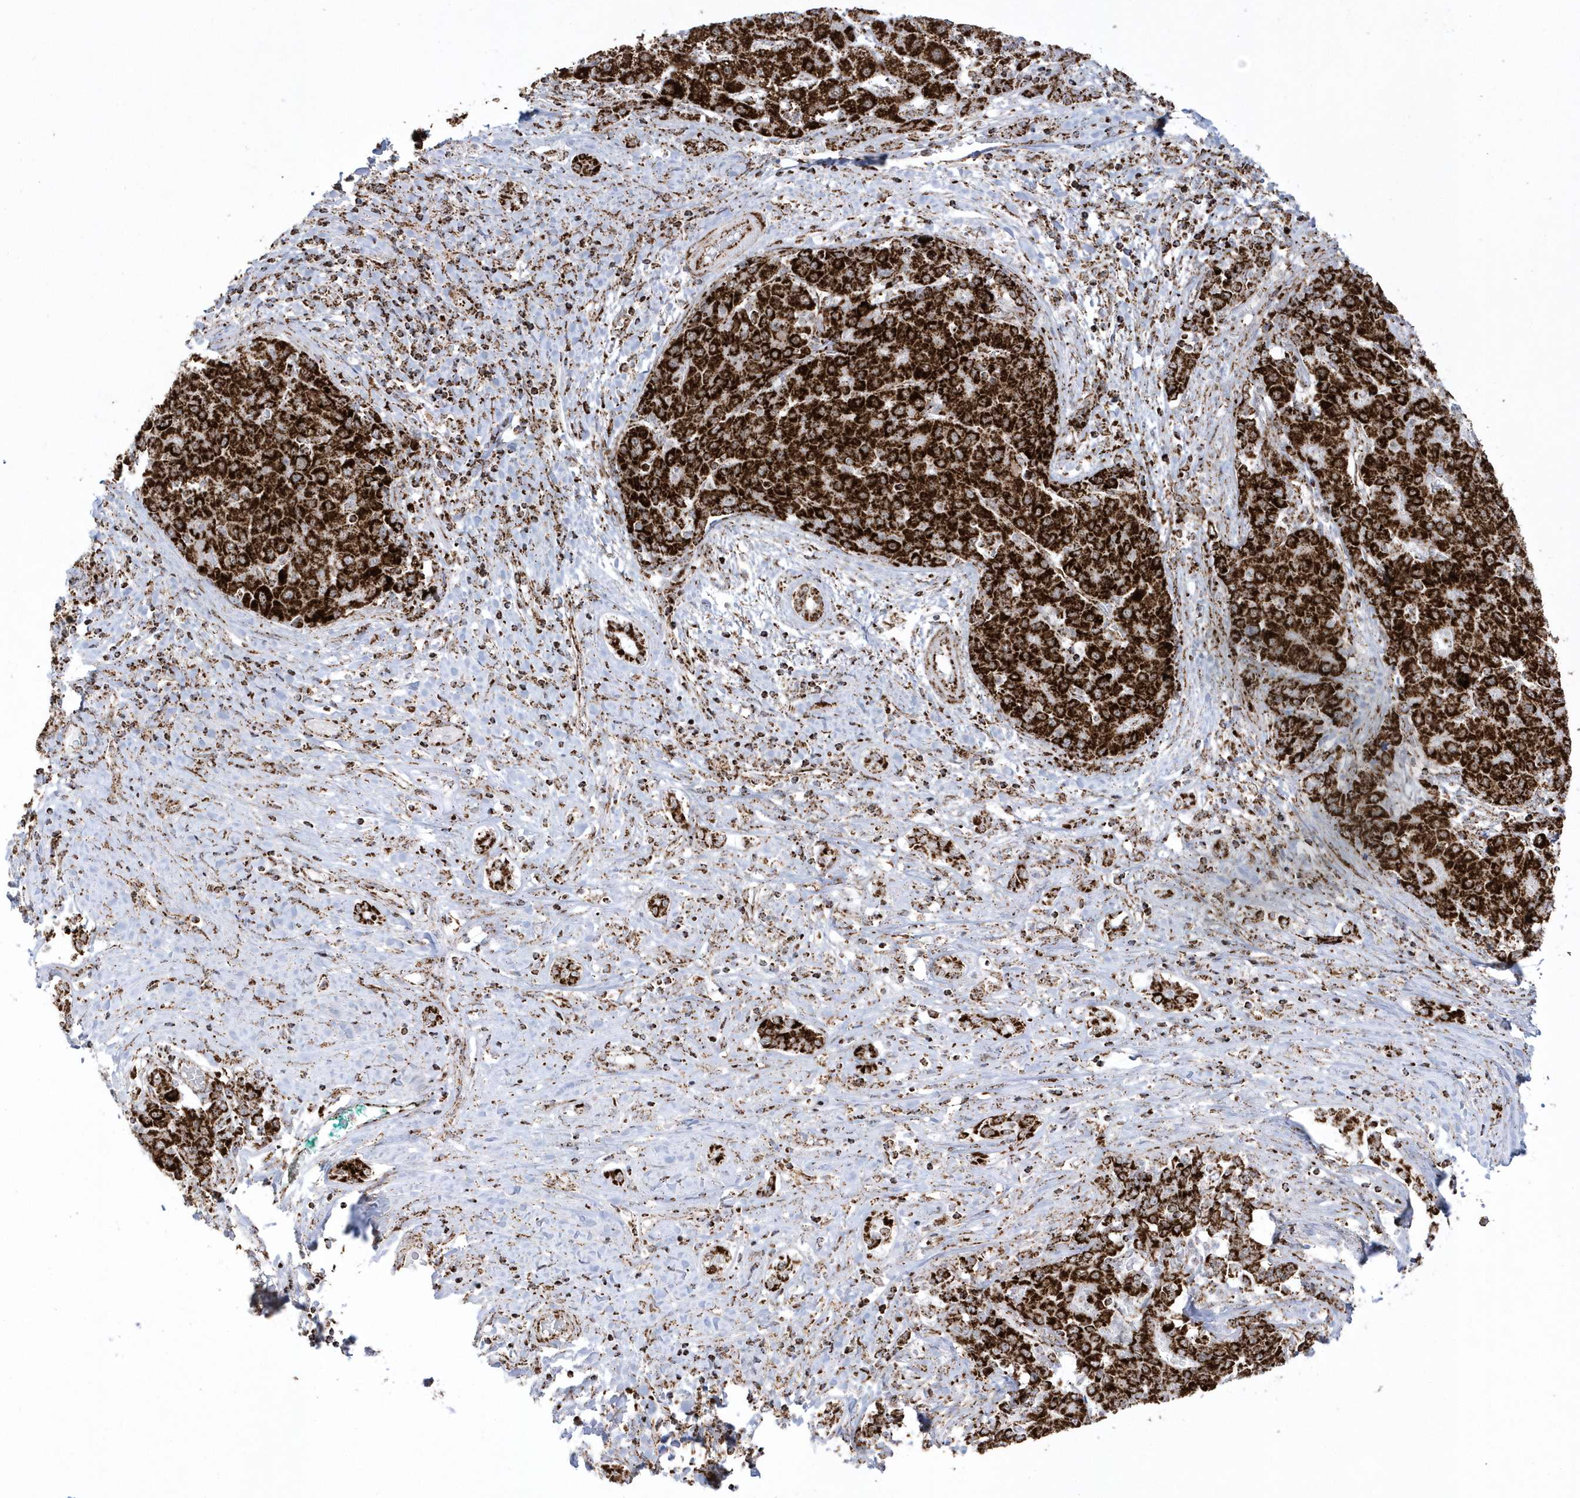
{"staining": {"intensity": "strong", "quantity": ">75%", "location": "cytoplasmic/membranous"}, "tissue": "liver cancer", "cell_type": "Tumor cells", "image_type": "cancer", "snomed": [{"axis": "morphology", "description": "Carcinoma, Hepatocellular, NOS"}, {"axis": "topography", "description": "Liver"}], "caption": "Human liver cancer (hepatocellular carcinoma) stained with a protein marker displays strong staining in tumor cells.", "gene": "CRY2", "patient": {"sex": "male", "age": 65}}